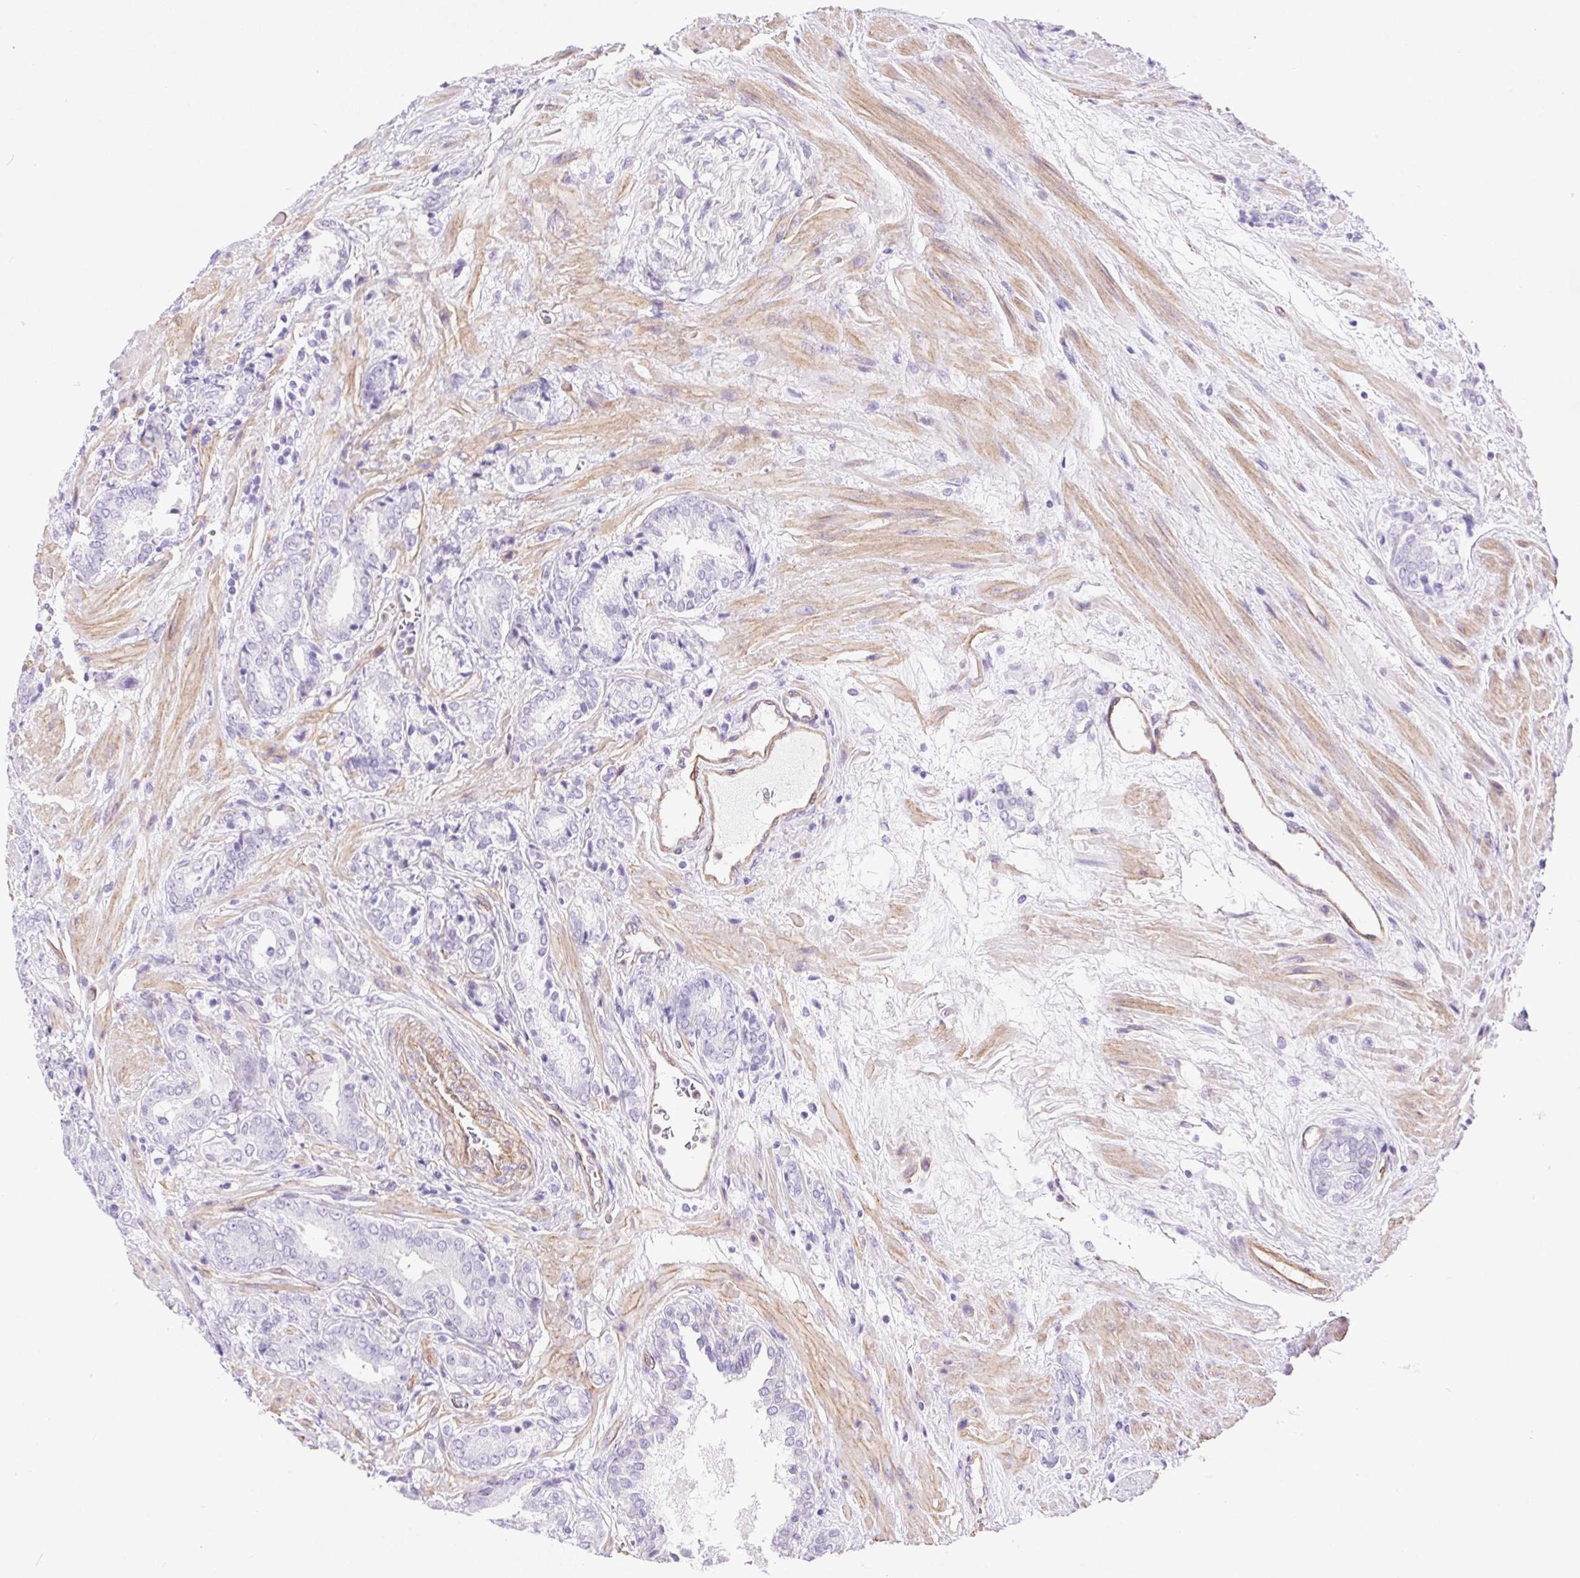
{"staining": {"intensity": "negative", "quantity": "none", "location": "none"}, "tissue": "prostate cancer", "cell_type": "Tumor cells", "image_type": "cancer", "snomed": [{"axis": "morphology", "description": "Adenocarcinoma, High grade"}, {"axis": "topography", "description": "Prostate"}], "caption": "Tumor cells are negative for brown protein staining in prostate adenocarcinoma (high-grade).", "gene": "SHCBP1L", "patient": {"sex": "male", "age": 56}}